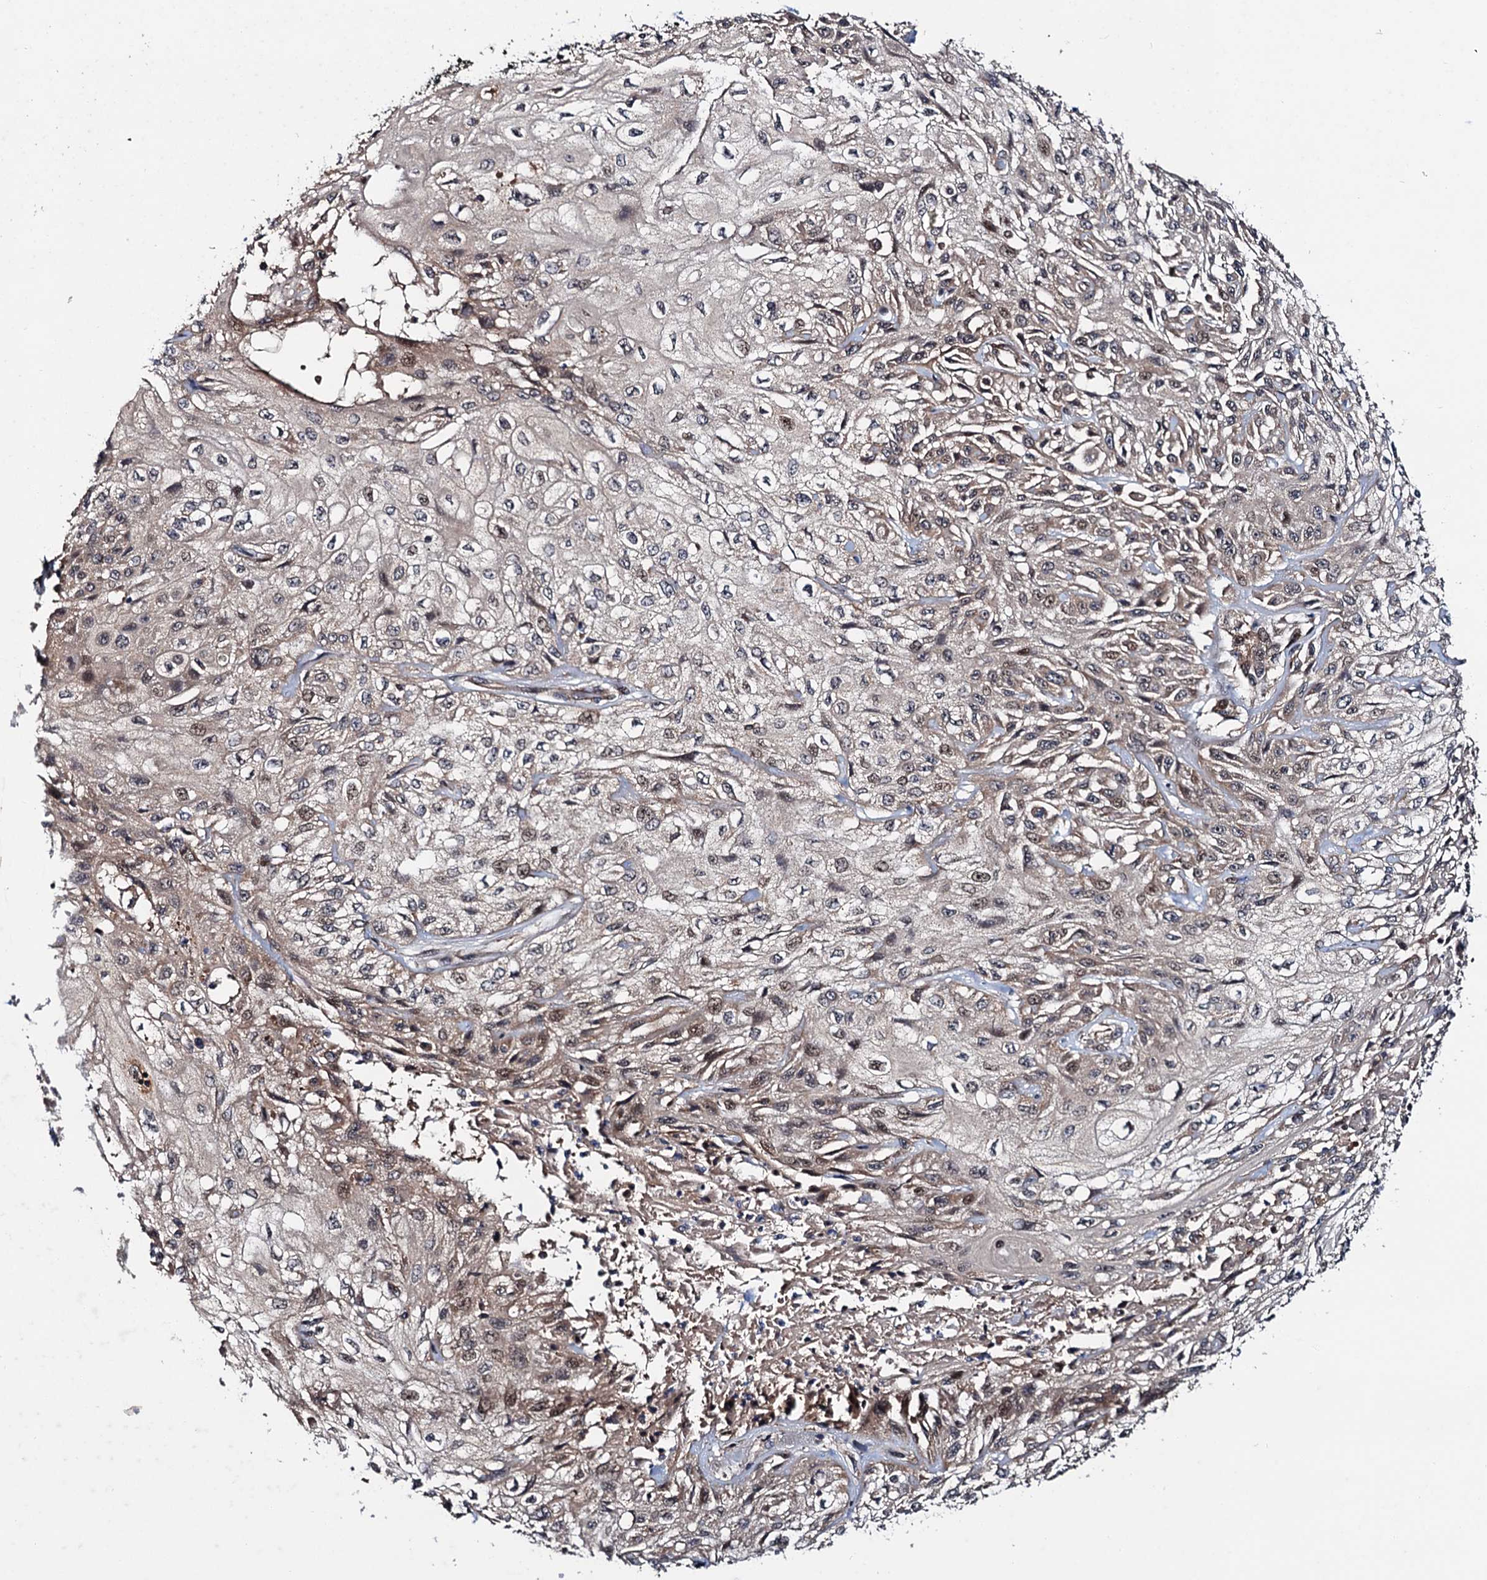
{"staining": {"intensity": "moderate", "quantity": "25%-75%", "location": "cytoplasmic/membranous,nuclear"}, "tissue": "skin cancer", "cell_type": "Tumor cells", "image_type": "cancer", "snomed": [{"axis": "morphology", "description": "Squamous cell carcinoma, NOS"}, {"axis": "morphology", "description": "Squamous cell carcinoma, metastatic, NOS"}, {"axis": "topography", "description": "Skin"}, {"axis": "topography", "description": "Lymph node"}], "caption": "Approximately 25%-75% of tumor cells in metastatic squamous cell carcinoma (skin) display moderate cytoplasmic/membranous and nuclear protein positivity as visualized by brown immunohistochemical staining.", "gene": "NAA16", "patient": {"sex": "male", "age": 75}}